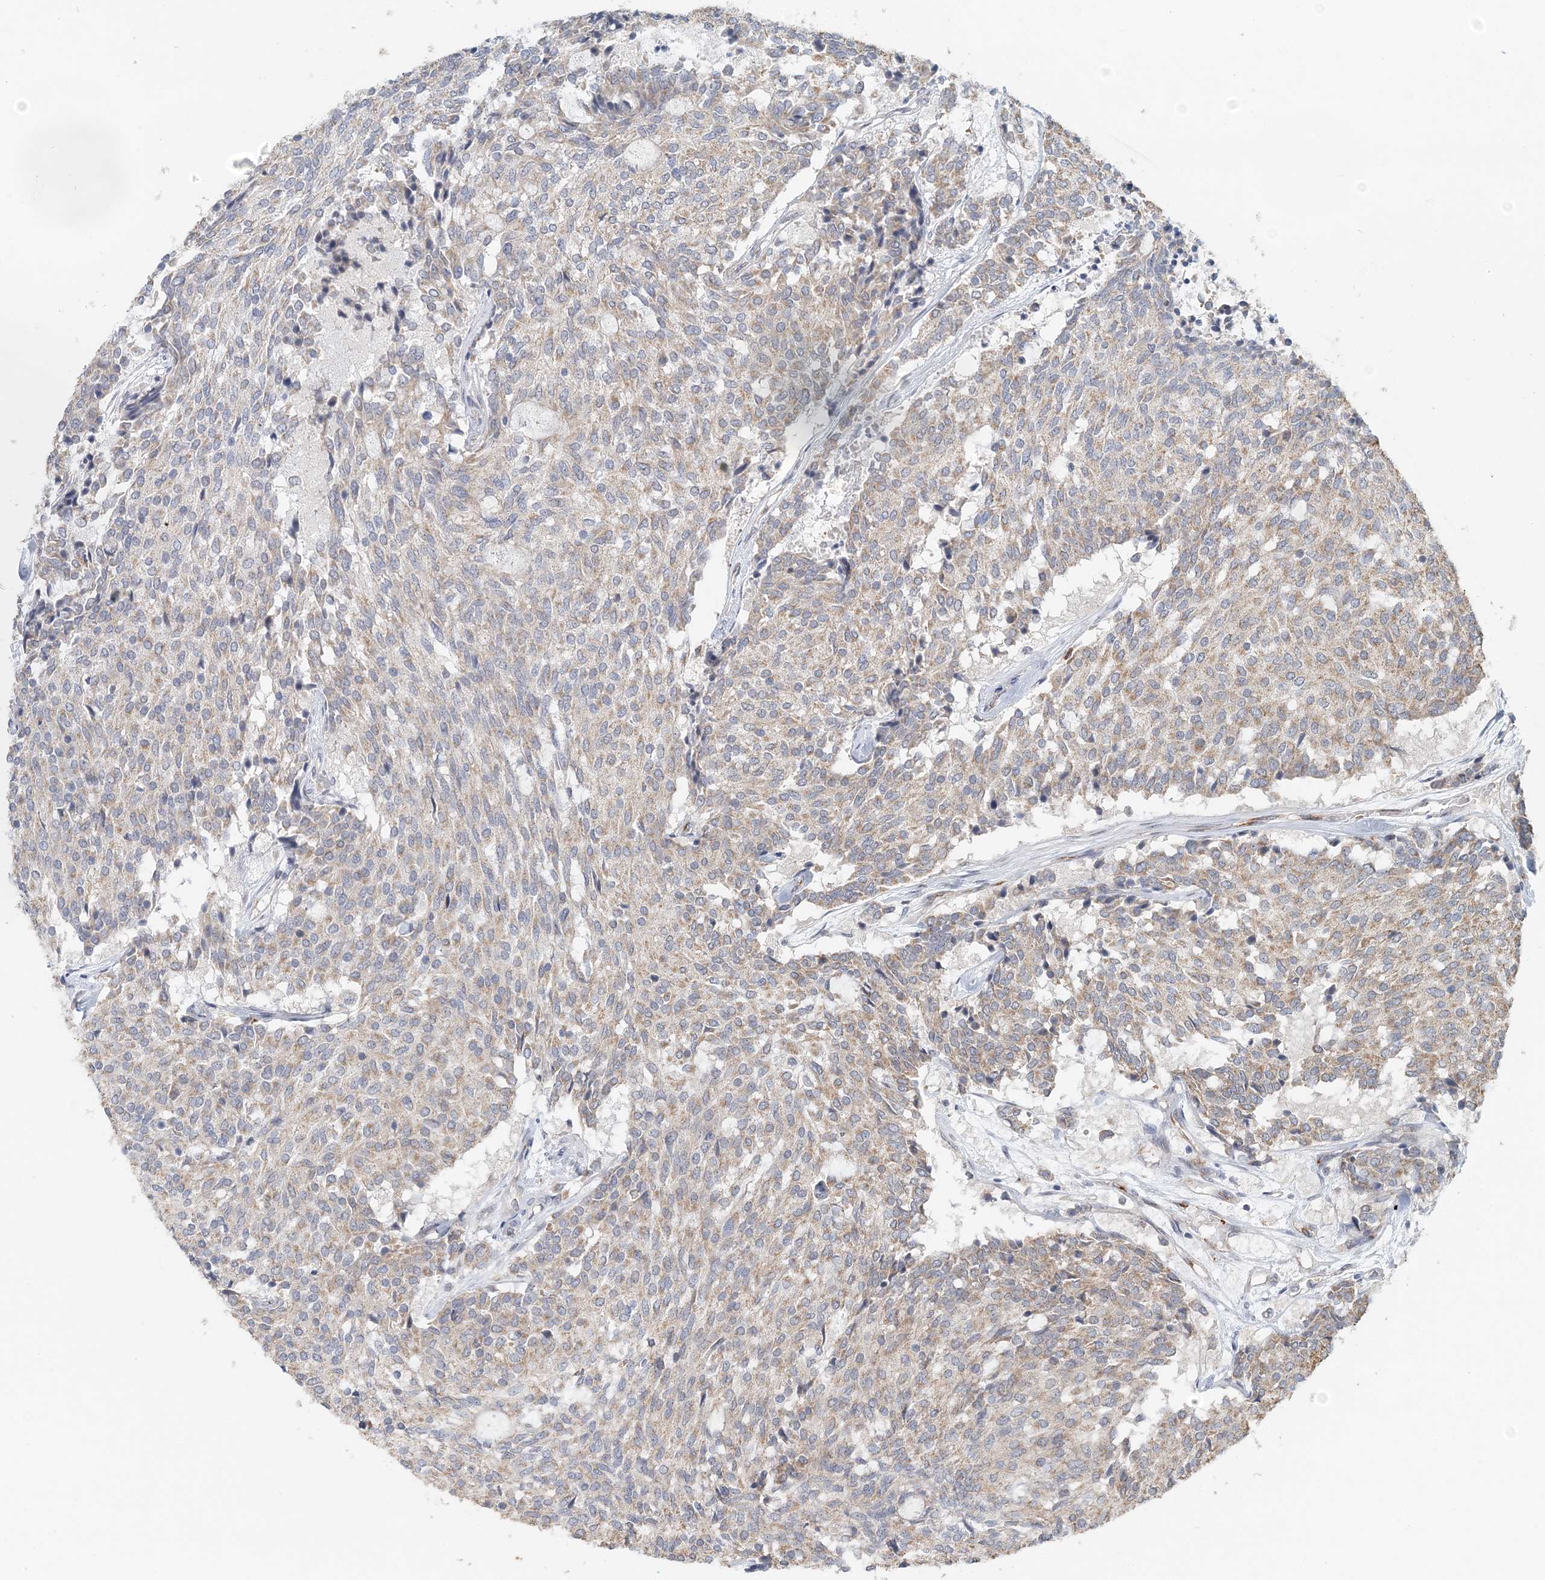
{"staining": {"intensity": "weak", "quantity": "25%-75%", "location": "cytoplasmic/membranous"}, "tissue": "carcinoid", "cell_type": "Tumor cells", "image_type": "cancer", "snomed": [{"axis": "morphology", "description": "Carcinoid, malignant, NOS"}, {"axis": "topography", "description": "Pancreas"}], "caption": "Carcinoid (malignant) tissue exhibits weak cytoplasmic/membranous positivity in about 25%-75% of tumor cells", "gene": "FBXO38", "patient": {"sex": "female", "age": 54}}